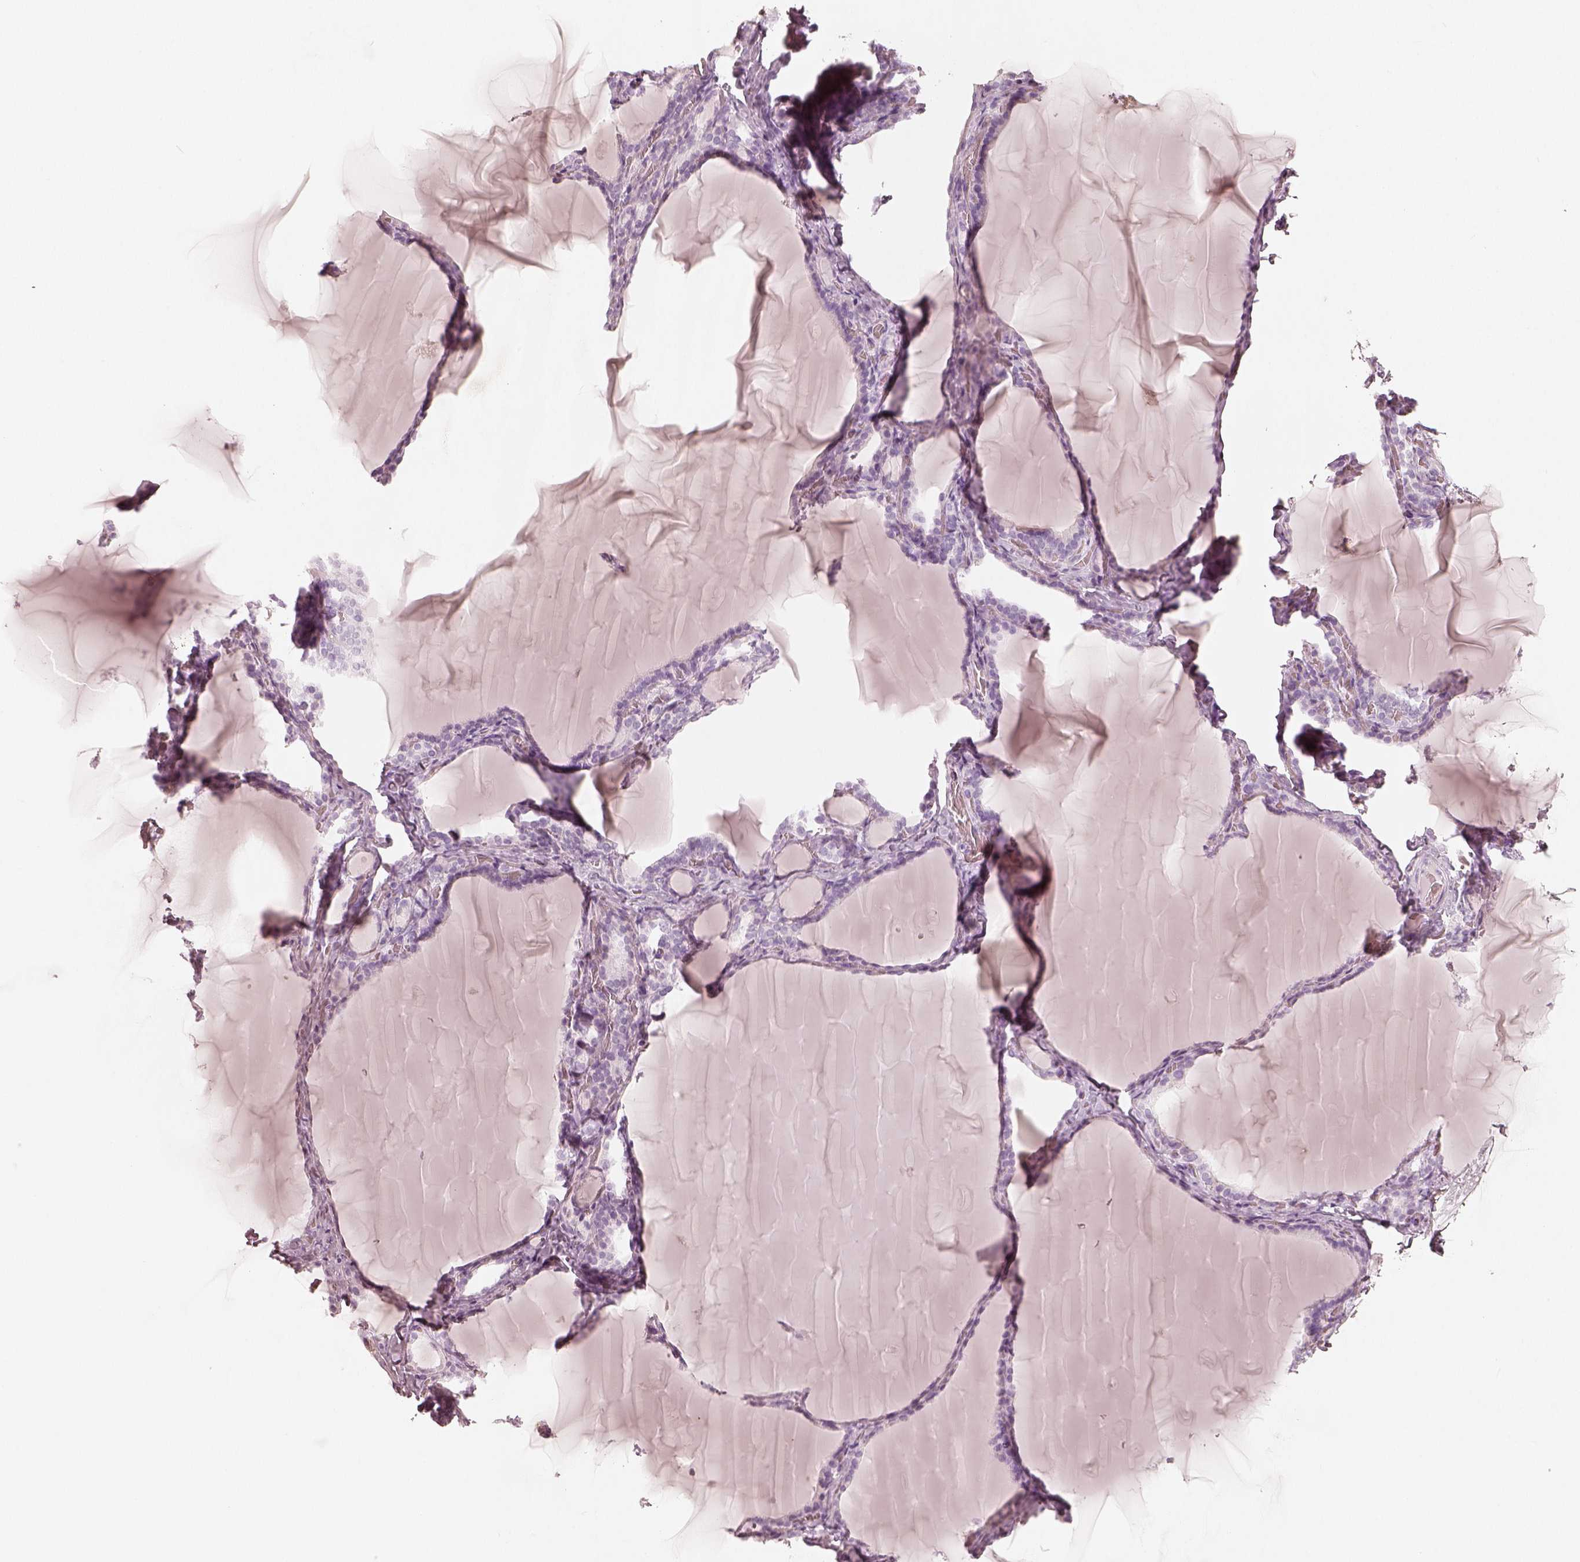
{"staining": {"intensity": "negative", "quantity": "none", "location": "none"}, "tissue": "thyroid gland", "cell_type": "Glandular cells", "image_type": "normal", "snomed": [{"axis": "morphology", "description": "Normal tissue, NOS"}, {"axis": "morphology", "description": "Hyperplasia, NOS"}, {"axis": "topography", "description": "Thyroid gland"}], "caption": "Immunohistochemistry (IHC) photomicrograph of normal human thyroid gland stained for a protein (brown), which demonstrates no expression in glandular cells. Nuclei are stained in blue.", "gene": "KRT82", "patient": {"sex": "female", "age": 27}}